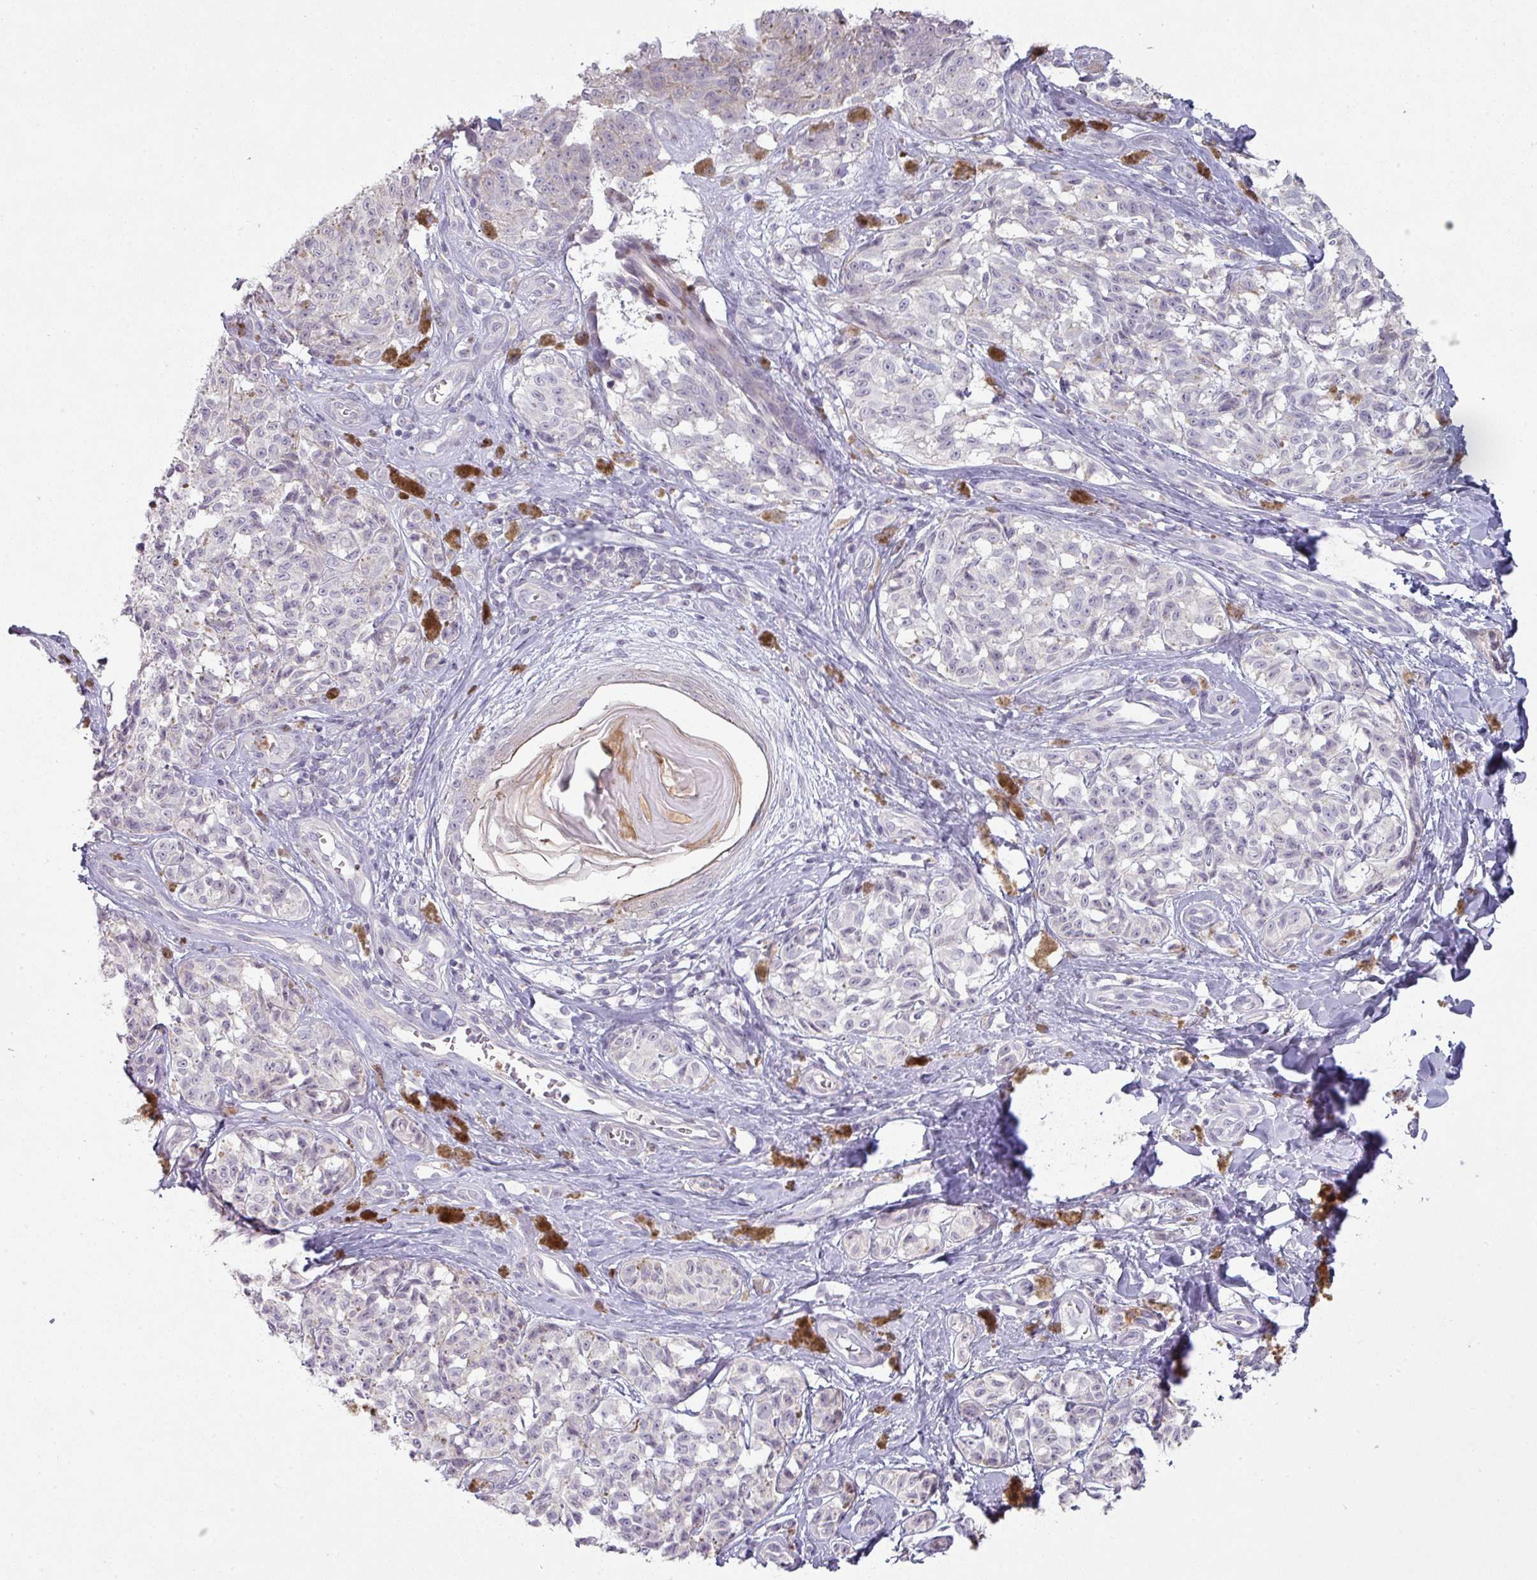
{"staining": {"intensity": "negative", "quantity": "none", "location": "none"}, "tissue": "melanoma", "cell_type": "Tumor cells", "image_type": "cancer", "snomed": [{"axis": "morphology", "description": "Malignant melanoma, NOS"}, {"axis": "topography", "description": "Skin"}], "caption": "An image of melanoma stained for a protein exhibits no brown staining in tumor cells.", "gene": "MAGEC3", "patient": {"sex": "female", "age": 65}}